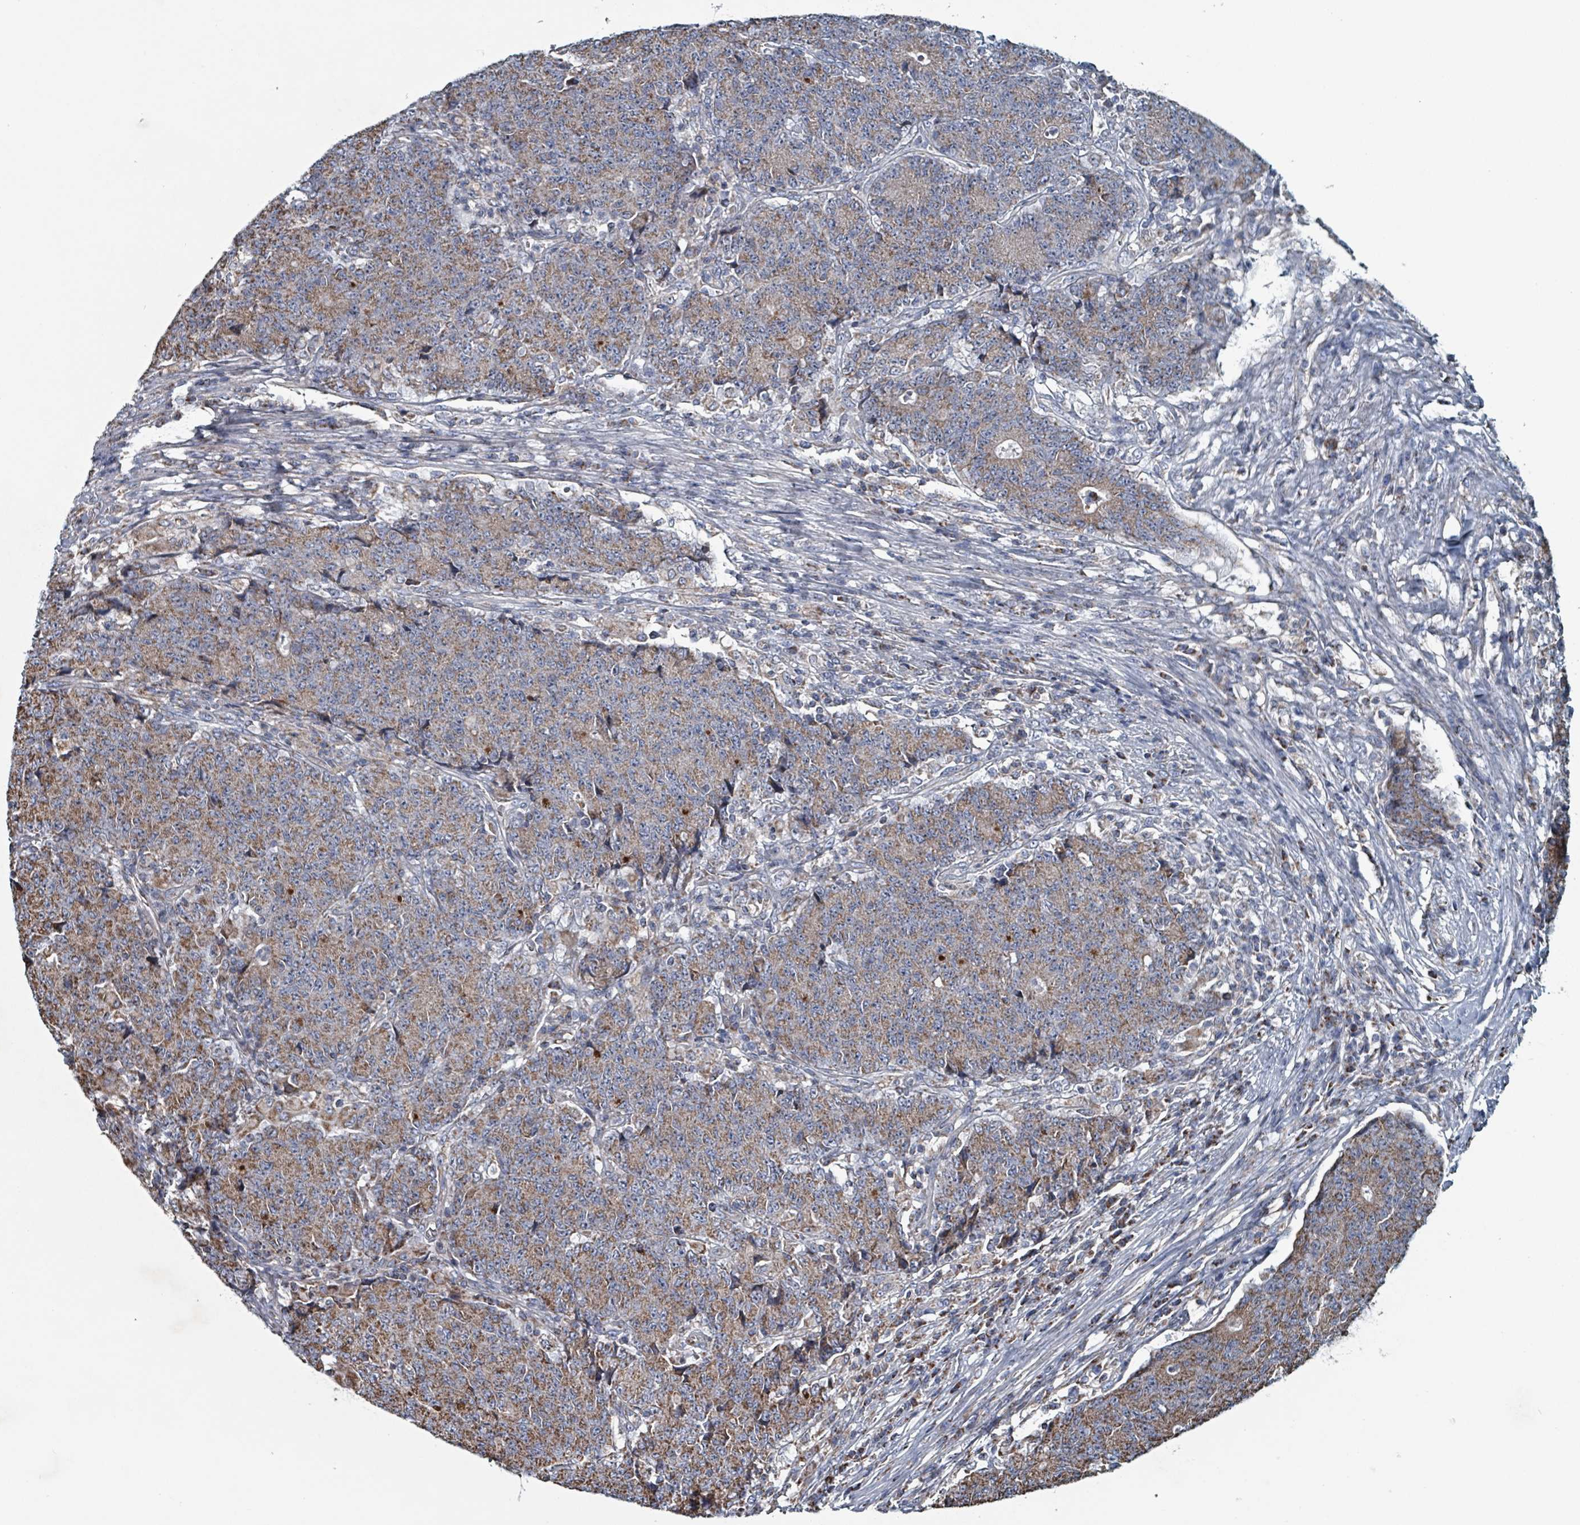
{"staining": {"intensity": "moderate", "quantity": ">75%", "location": "cytoplasmic/membranous"}, "tissue": "colorectal cancer", "cell_type": "Tumor cells", "image_type": "cancer", "snomed": [{"axis": "morphology", "description": "Adenocarcinoma, NOS"}, {"axis": "topography", "description": "Colon"}], "caption": "Colorectal cancer stained for a protein exhibits moderate cytoplasmic/membranous positivity in tumor cells. (IHC, brightfield microscopy, high magnification).", "gene": "ABHD18", "patient": {"sex": "female", "age": 75}}